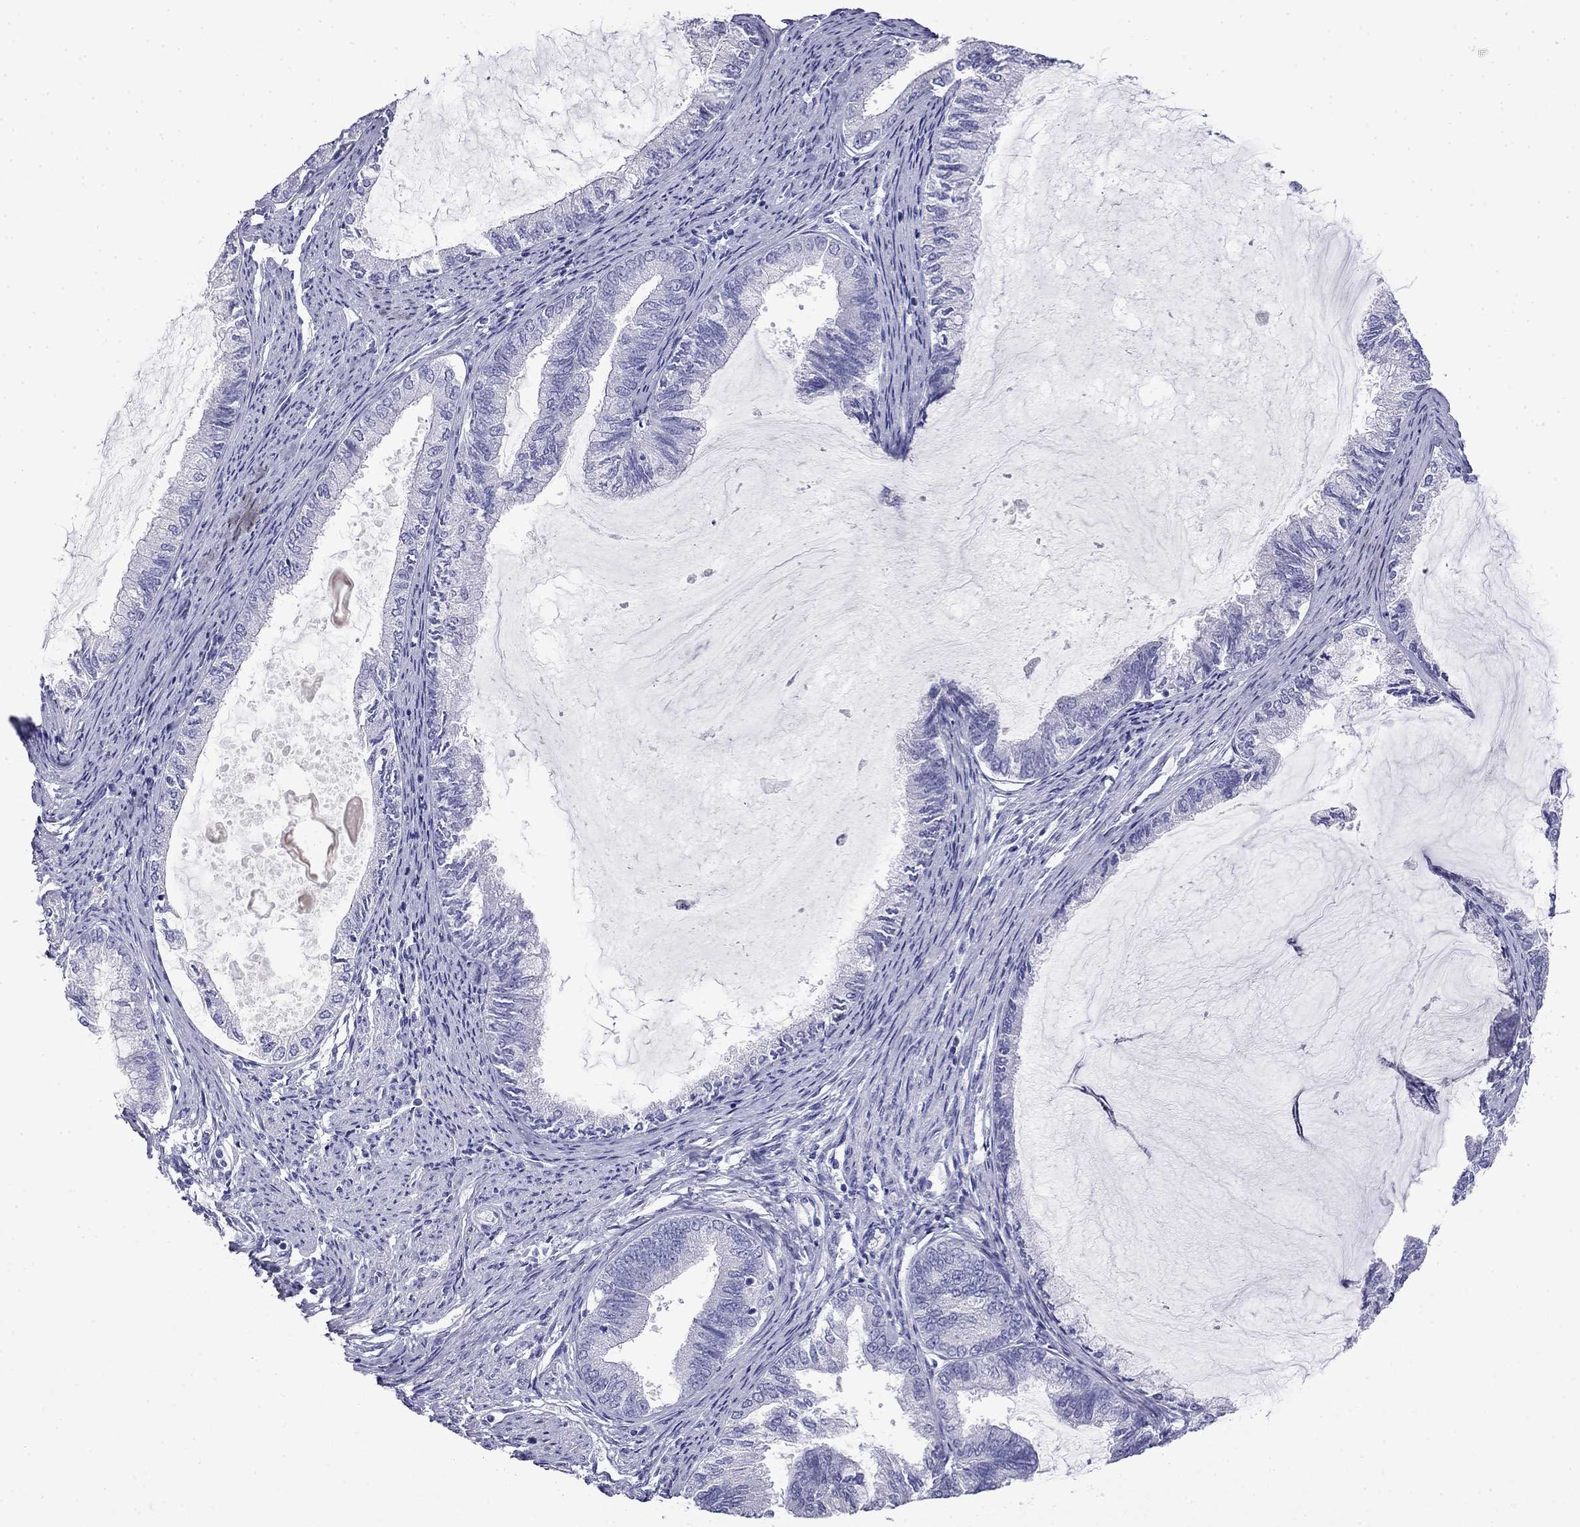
{"staining": {"intensity": "negative", "quantity": "none", "location": "none"}, "tissue": "endometrial cancer", "cell_type": "Tumor cells", "image_type": "cancer", "snomed": [{"axis": "morphology", "description": "Adenocarcinoma, NOS"}, {"axis": "topography", "description": "Endometrium"}], "caption": "Immunohistochemistry (IHC) image of endometrial cancer (adenocarcinoma) stained for a protein (brown), which demonstrates no staining in tumor cells.", "gene": "MYO15A", "patient": {"sex": "female", "age": 86}}